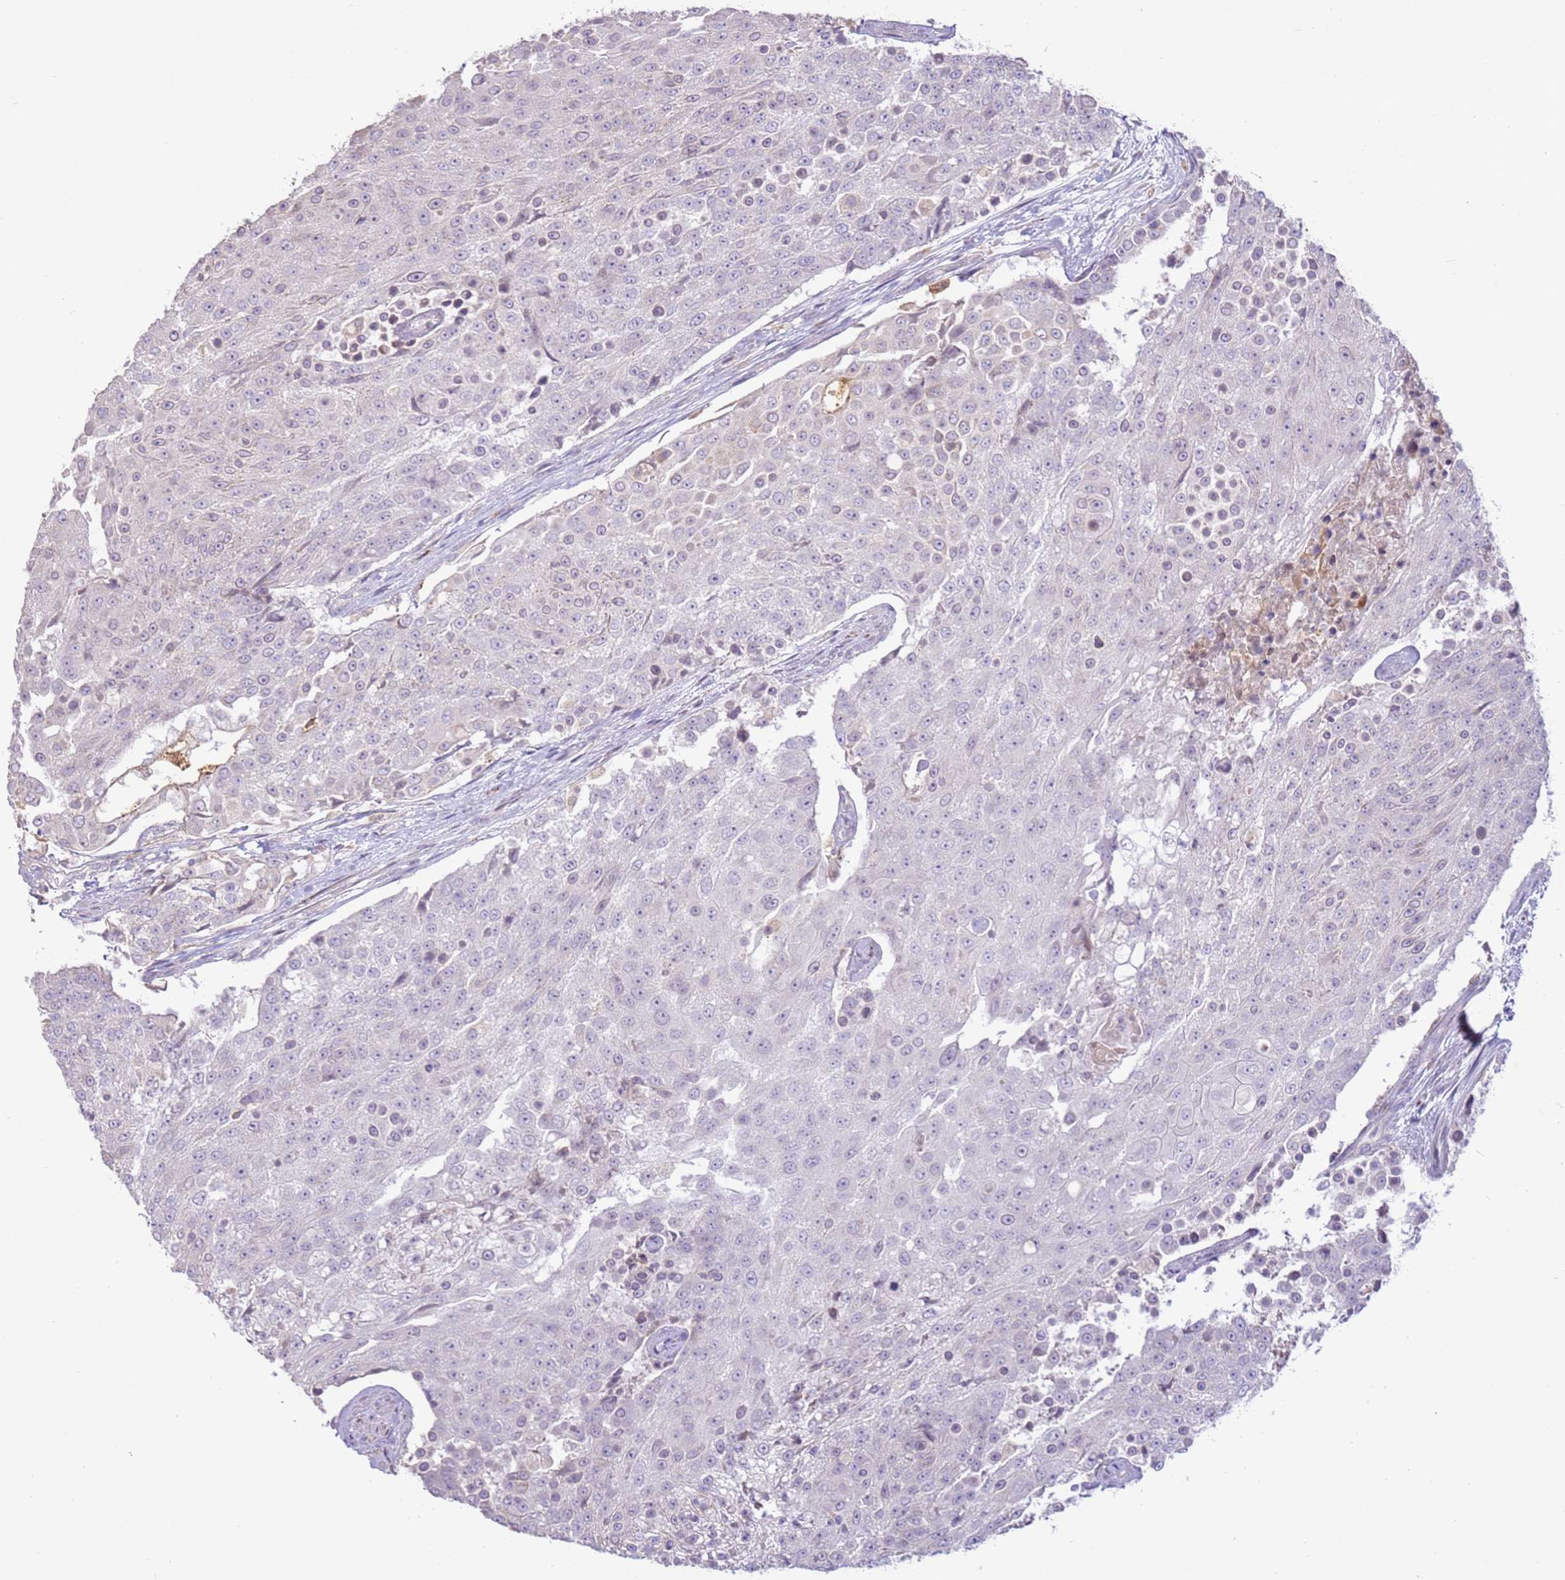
{"staining": {"intensity": "negative", "quantity": "none", "location": "none"}, "tissue": "urothelial cancer", "cell_type": "Tumor cells", "image_type": "cancer", "snomed": [{"axis": "morphology", "description": "Urothelial carcinoma, High grade"}, {"axis": "topography", "description": "Urinary bladder"}], "caption": "DAB (3,3'-diaminobenzidine) immunohistochemical staining of human high-grade urothelial carcinoma shows no significant staining in tumor cells.", "gene": "LGI4", "patient": {"sex": "female", "age": 63}}